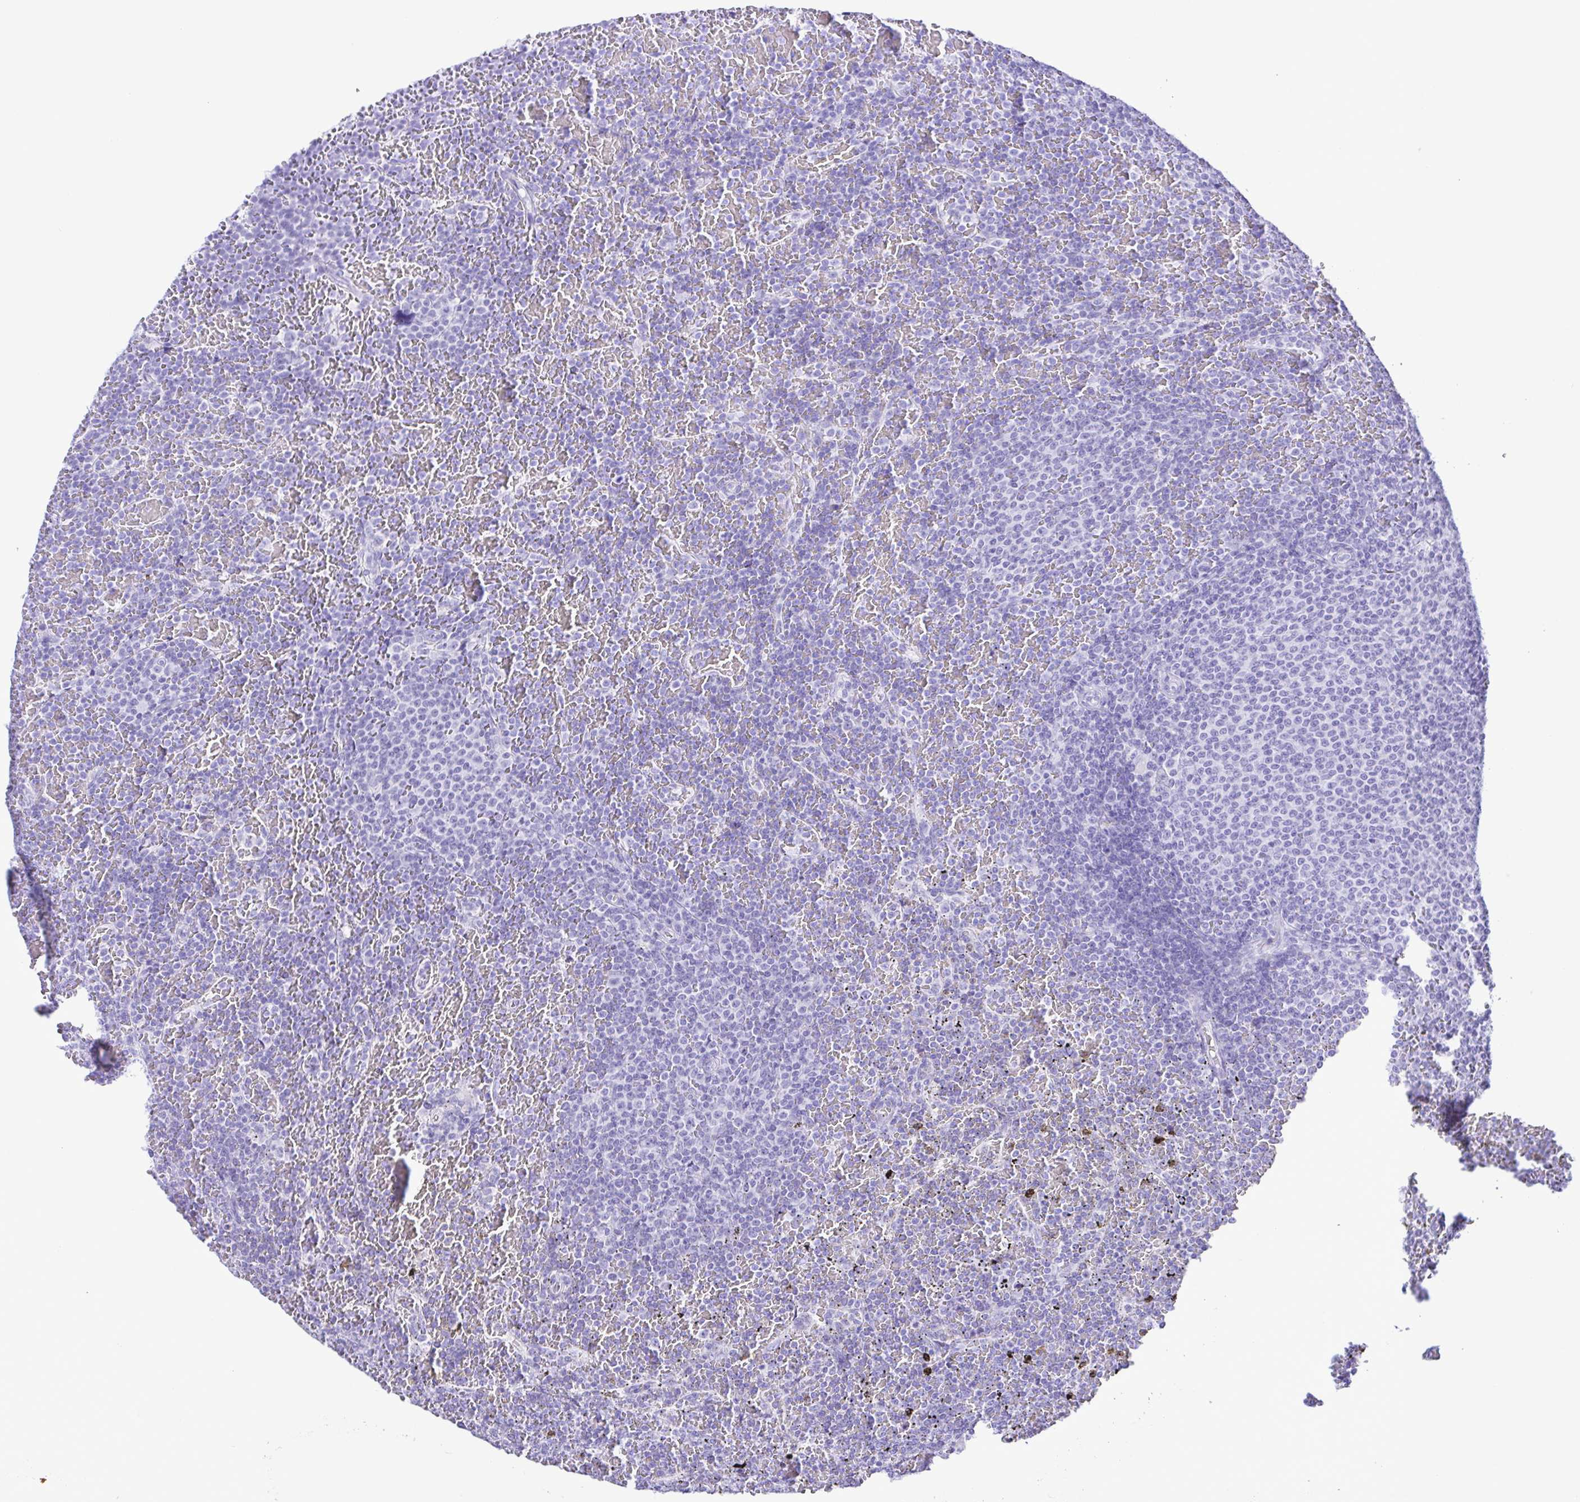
{"staining": {"intensity": "negative", "quantity": "none", "location": "none"}, "tissue": "lymphoma", "cell_type": "Tumor cells", "image_type": "cancer", "snomed": [{"axis": "morphology", "description": "Malignant lymphoma, non-Hodgkin's type, Low grade"}, {"axis": "topography", "description": "Spleen"}], "caption": "Tumor cells show no significant staining in lymphoma. (Immunohistochemistry (ihc), brightfield microscopy, high magnification).", "gene": "ERP27", "patient": {"sex": "female", "age": 77}}